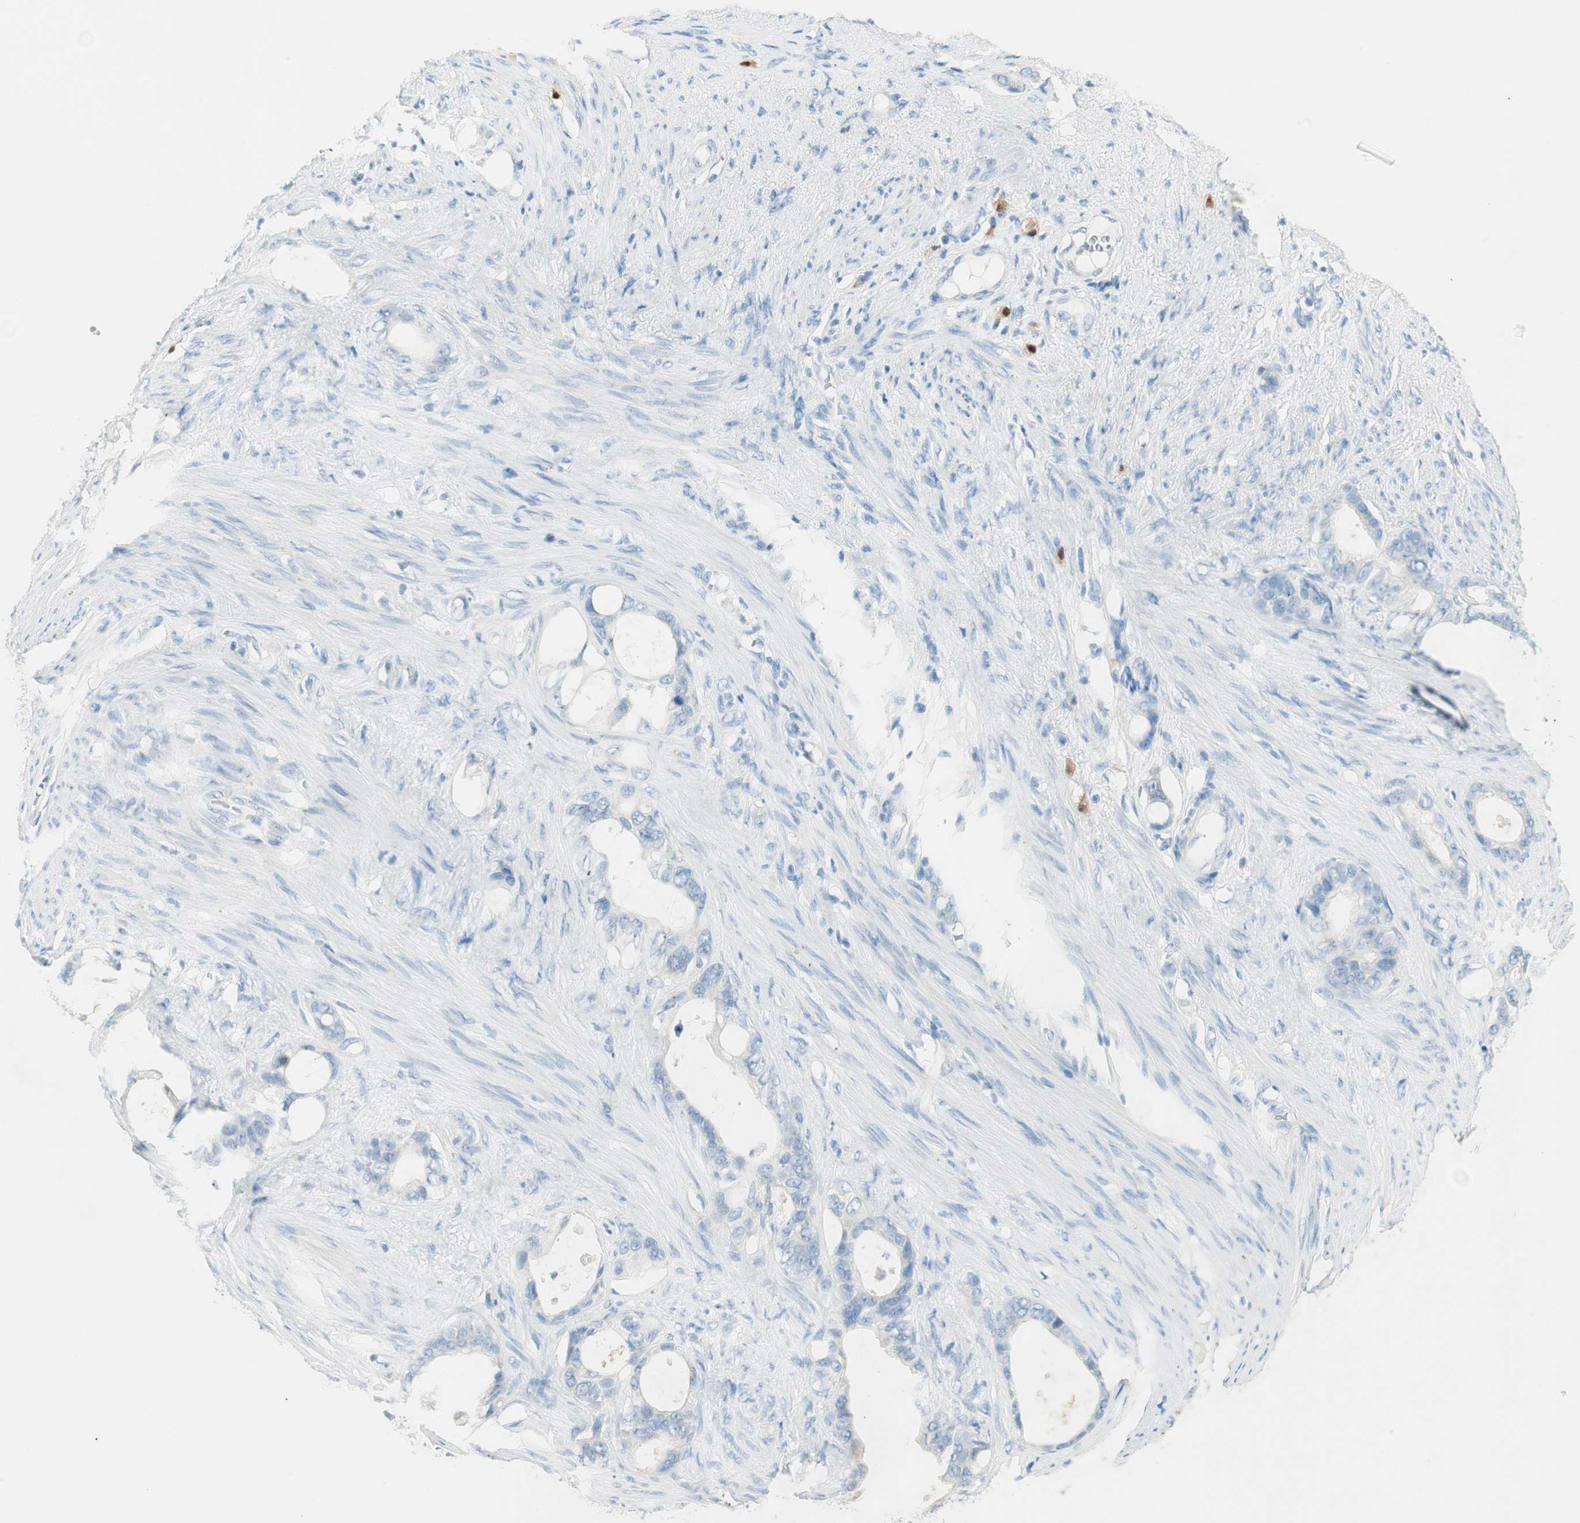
{"staining": {"intensity": "negative", "quantity": "none", "location": "none"}, "tissue": "stomach cancer", "cell_type": "Tumor cells", "image_type": "cancer", "snomed": [{"axis": "morphology", "description": "Adenocarcinoma, NOS"}, {"axis": "topography", "description": "Stomach"}], "caption": "Immunohistochemistry image of stomach adenocarcinoma stained for a protein (brown), which demonstrates no staining in tumor cells.", "gene": "HPGD", "patient": {"sex": "female", "age": 75}}